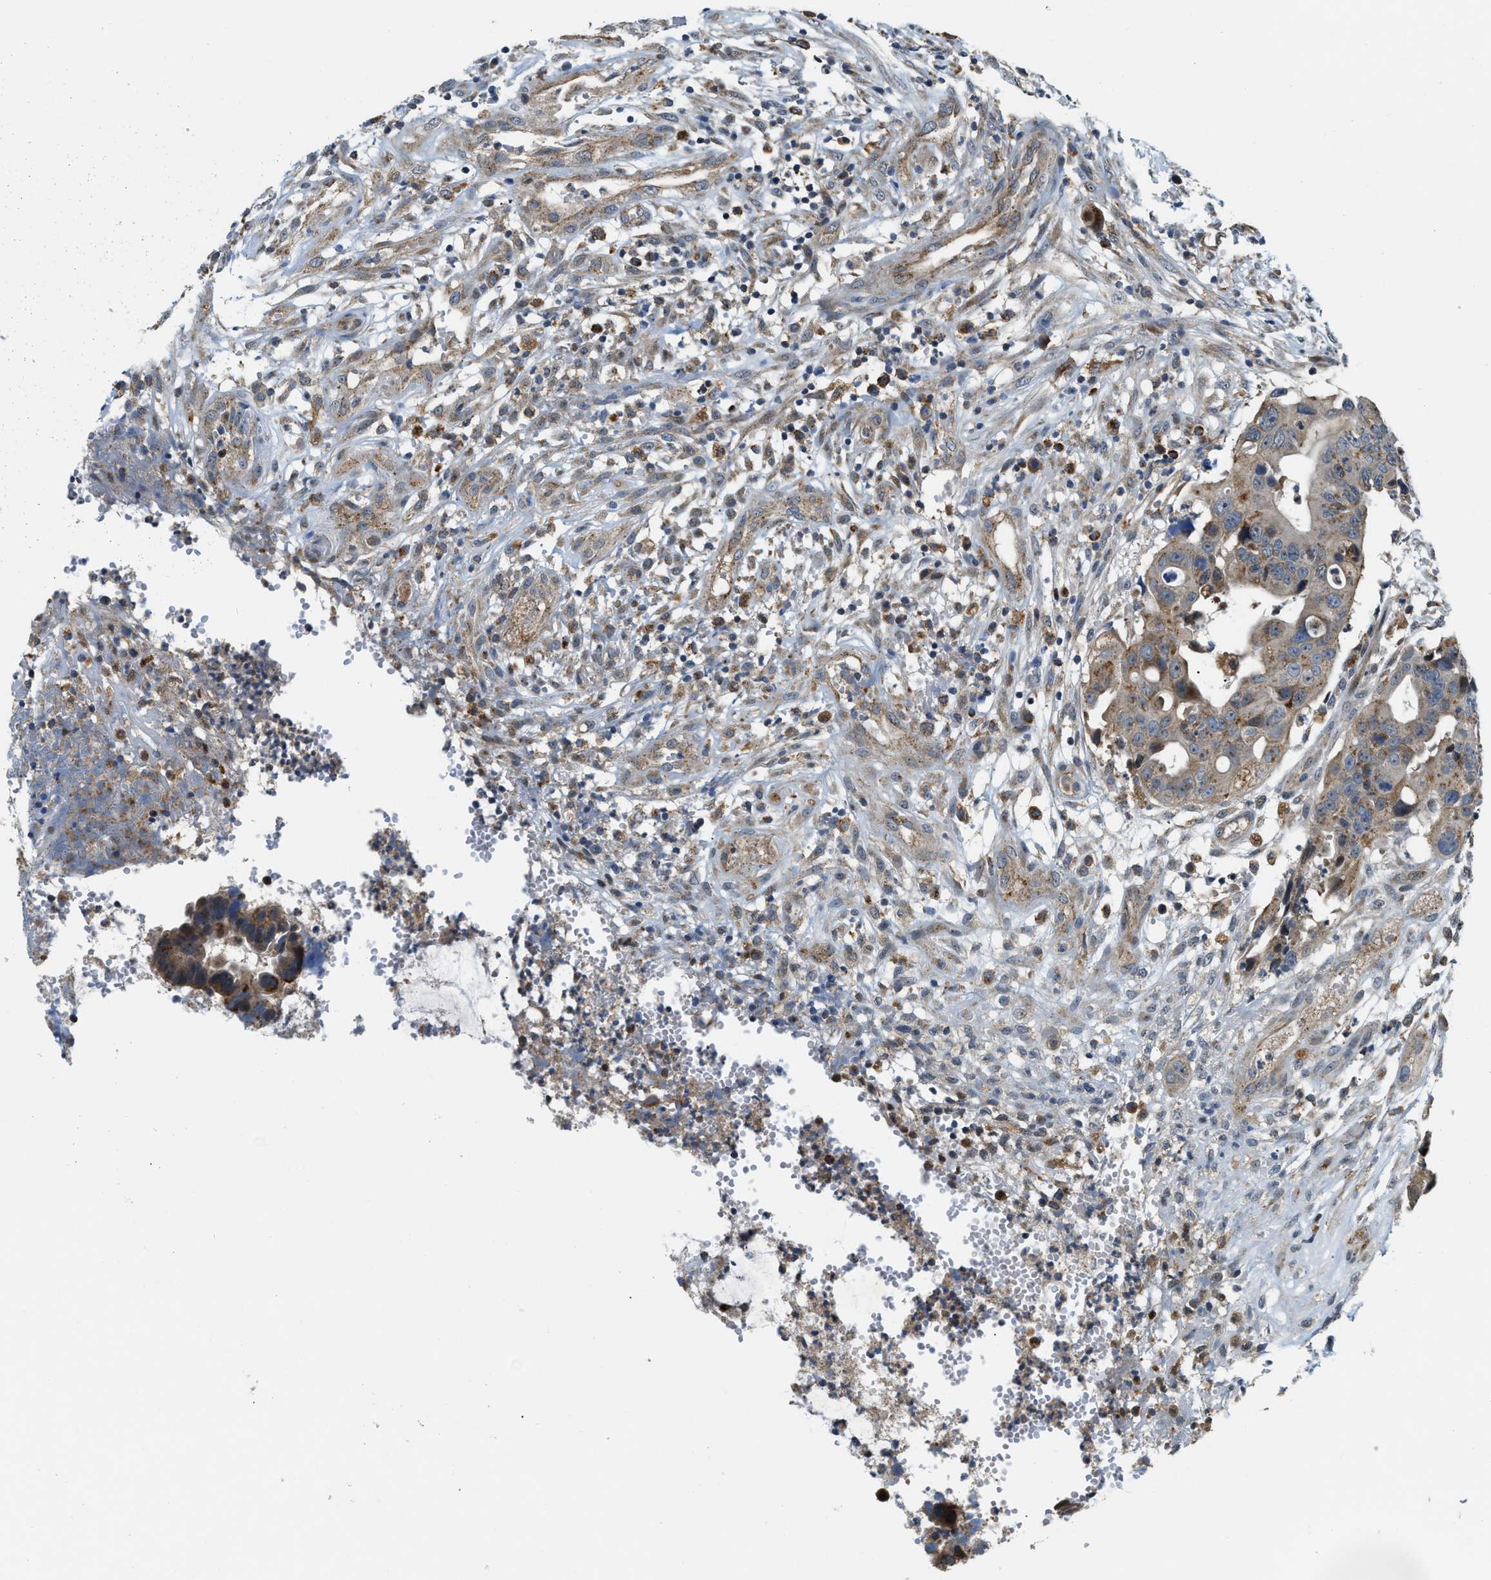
{"staining": {"intensity": "moderate", "quantity": ">75%", "location": "cytoplasmic/membranous"}, "tissue": "colorectal cancer", "cell_type": "Tumor cells", "image_type": "cancer", "snomed": [{"axis": "morphology", "description": "Adenocarcinoma, NOS"}, {"axis": "topography", "description": "Colon"}], "caption": "A high-resolution micrograph shows immunohistochemistry staining of adenocarcinoma (colorectal), which exhibits moderate cytoplasmic/membranous staining in approximately >75% of tumor cells.", "gene": "STARD3NL", "patient": {"sex": "female", "age": 57}}